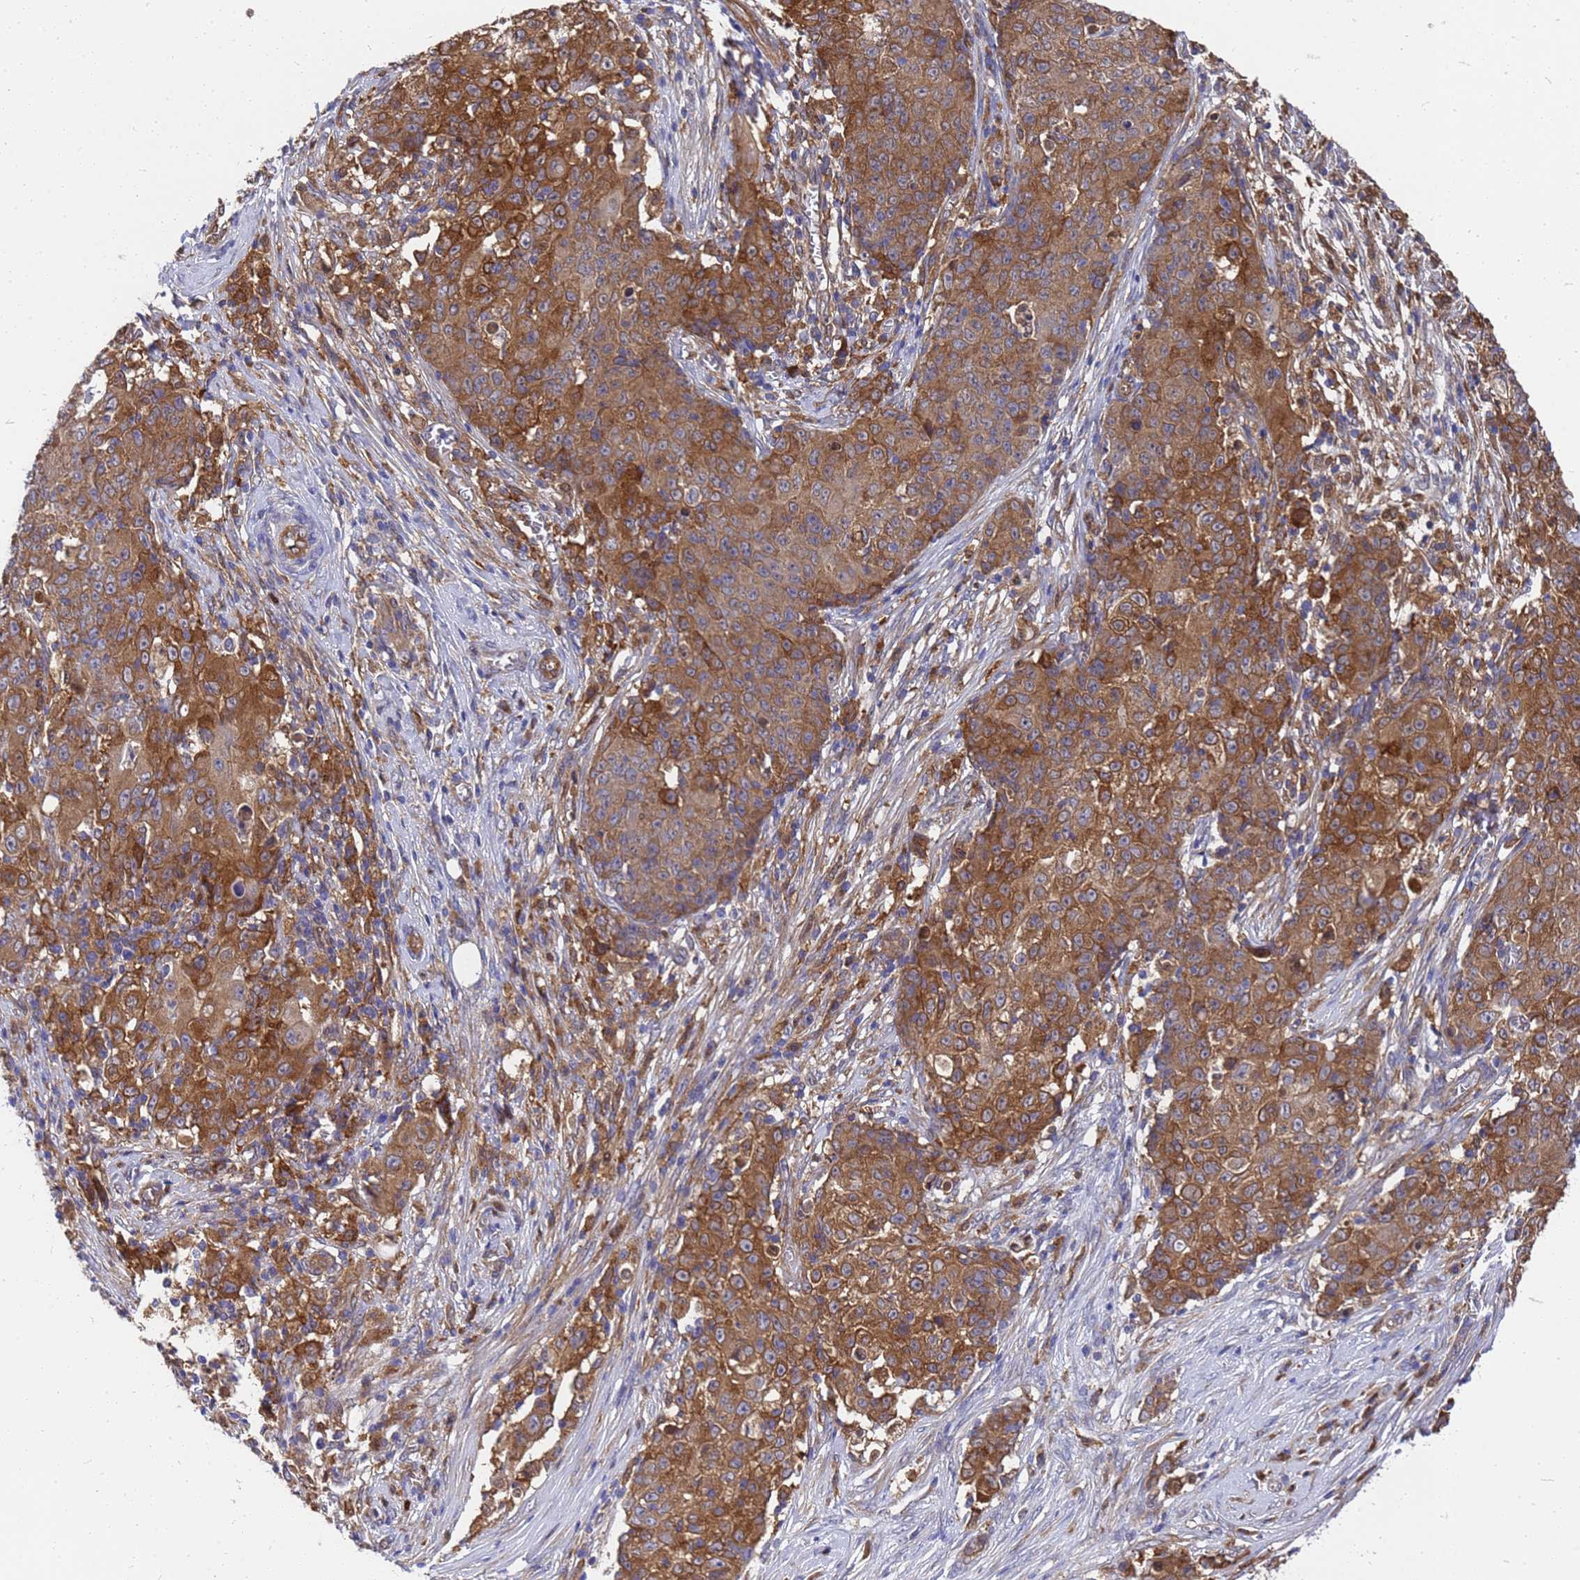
{"staining": {"intensity": "strong", "quantity": ">75%", "location": "cytoplasmic/membranous"}, "tissue": "ovarian cancer", "cell_type": "Tumor cells", "image_type": "cancer", "snomed": [{"axis": "morphology", "description": "Carcinoma, endometroid"}, {"axis": "topography", "description": "Ovary"}], "caption": "Immunohistochemistry micrograph of human ovarian cancer stained for a protein (brown), which reveals high levels of strong cytoplasmic/membranous staining in about >75% of tumor cells.", "gene": "SLC35E2B", "patient": {"sex": "female", "age": 42}}